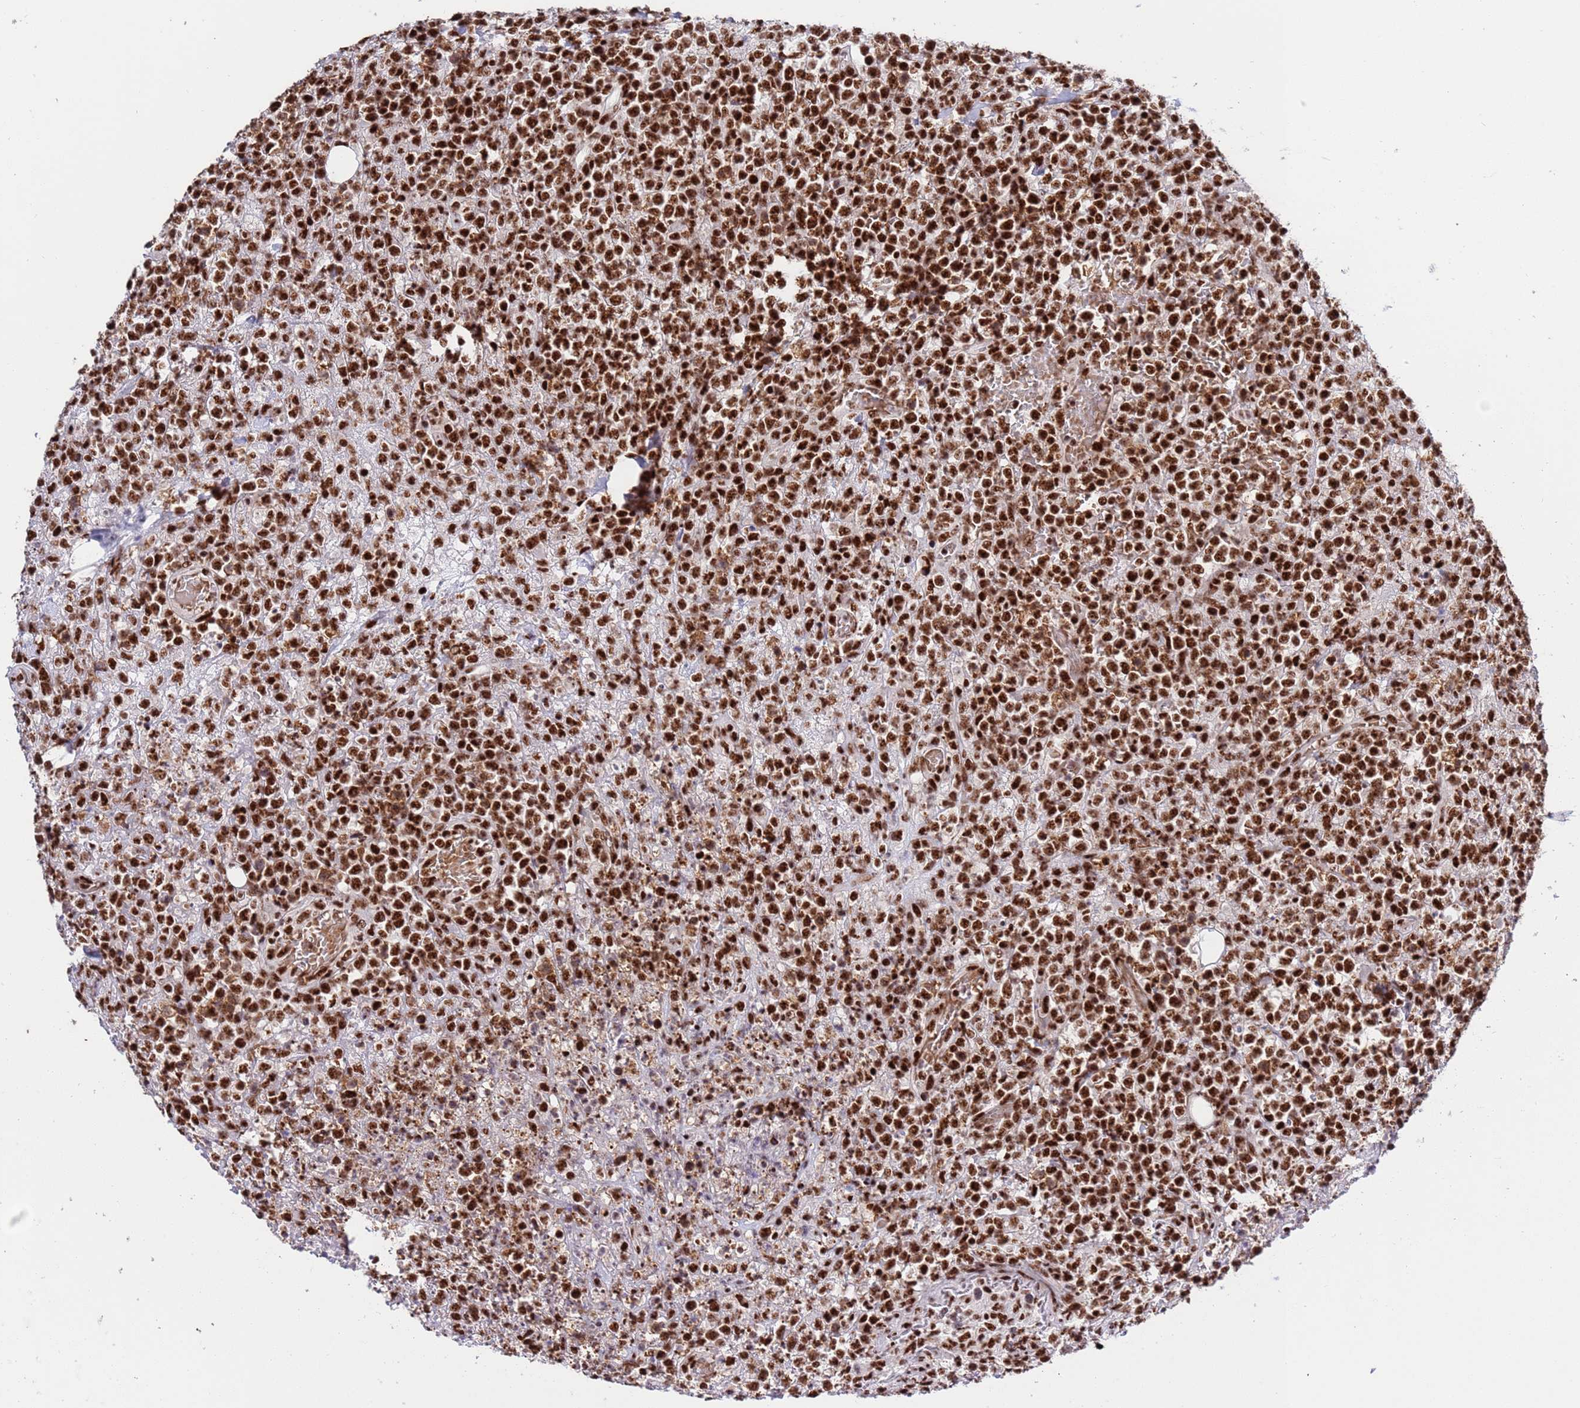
{"staining": {"intensity": "strong", "quantity": ">75%", "location": "nuclear"}, "tissue": "lymphoma", "cell_type": "Tumor cells", "image_type": "cancer", "snomed": [{"axis": "morphology", "description": "Malignant lymphoma, non-Hodgkin's type, High grade"}, {"axis": "topography", "description": "Colon"}], "caption": "High-grade malignant lymphoma, non-Hodgkin's type stained with DAB (3,3'-diaminobenzidine) IHC demonstrates high levels of strong nuclear positivity in about >75% of tumor cells.", "gene": "THOC2", "patient": {"sex": "female", "age": 53}}